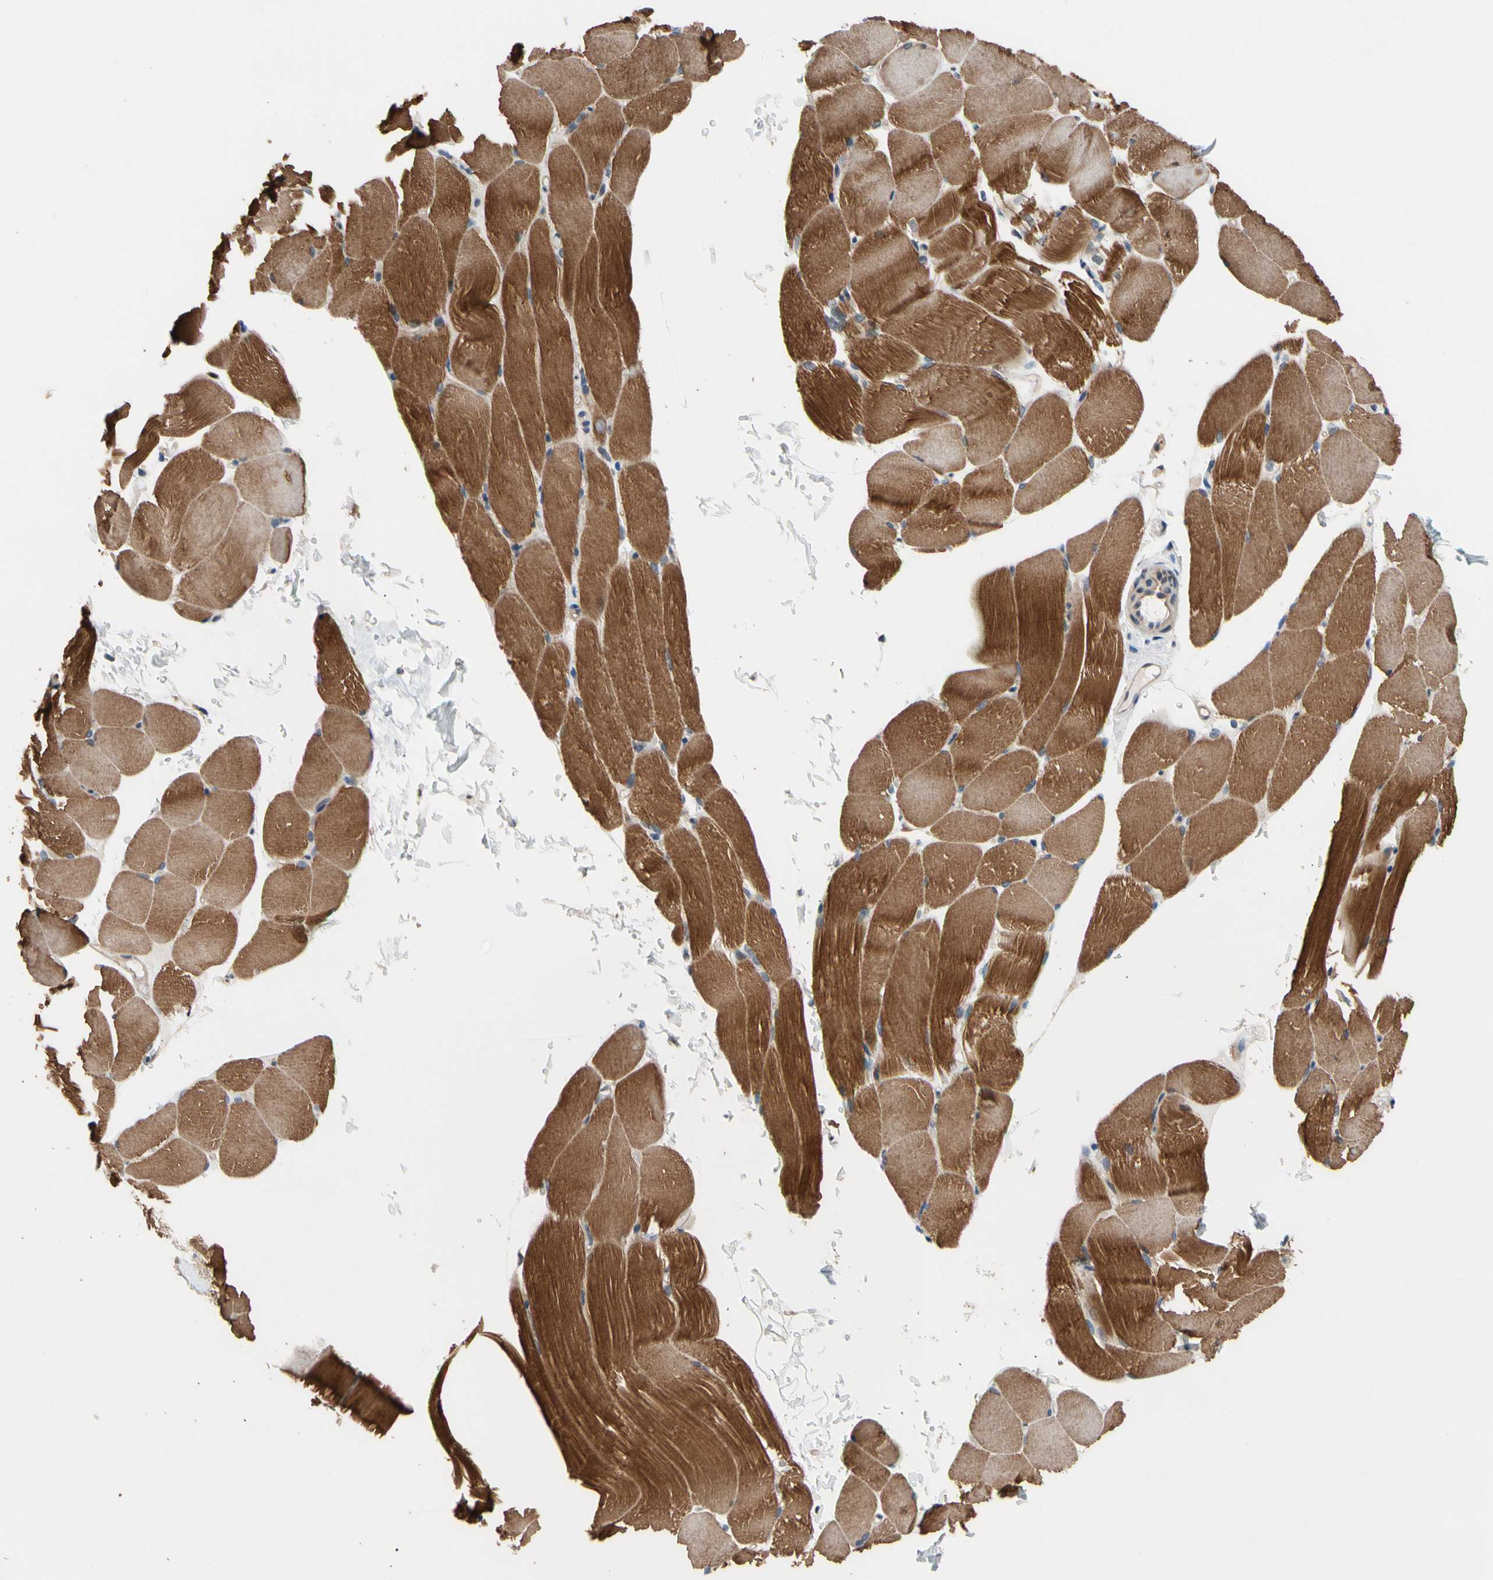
{"staining": {"intensity": "moderate", "quantity": ">75%", "location": "cytoplasmic/membranous"}, "tissue": "skeletal muscle", "cell_type": "Myocytes", "image_type": "normal", "snomed": [{"axis": "morphology", "description": "Normal tissue, NOS"}, {"axis": "topography", "description": "Skeletal muscle"}, {"axis": "topography", "description": "Parathyroid gland"}], "caption": "A high-resolution image shows immunohistochemistry (IHC) staining of normal skeletal muscle, which reveals moderate cytoplasmic/membranous staining in approximately >75% of myocytes.", "gene": "NGEF", "patient": {"sex": "female", "age": 37}}